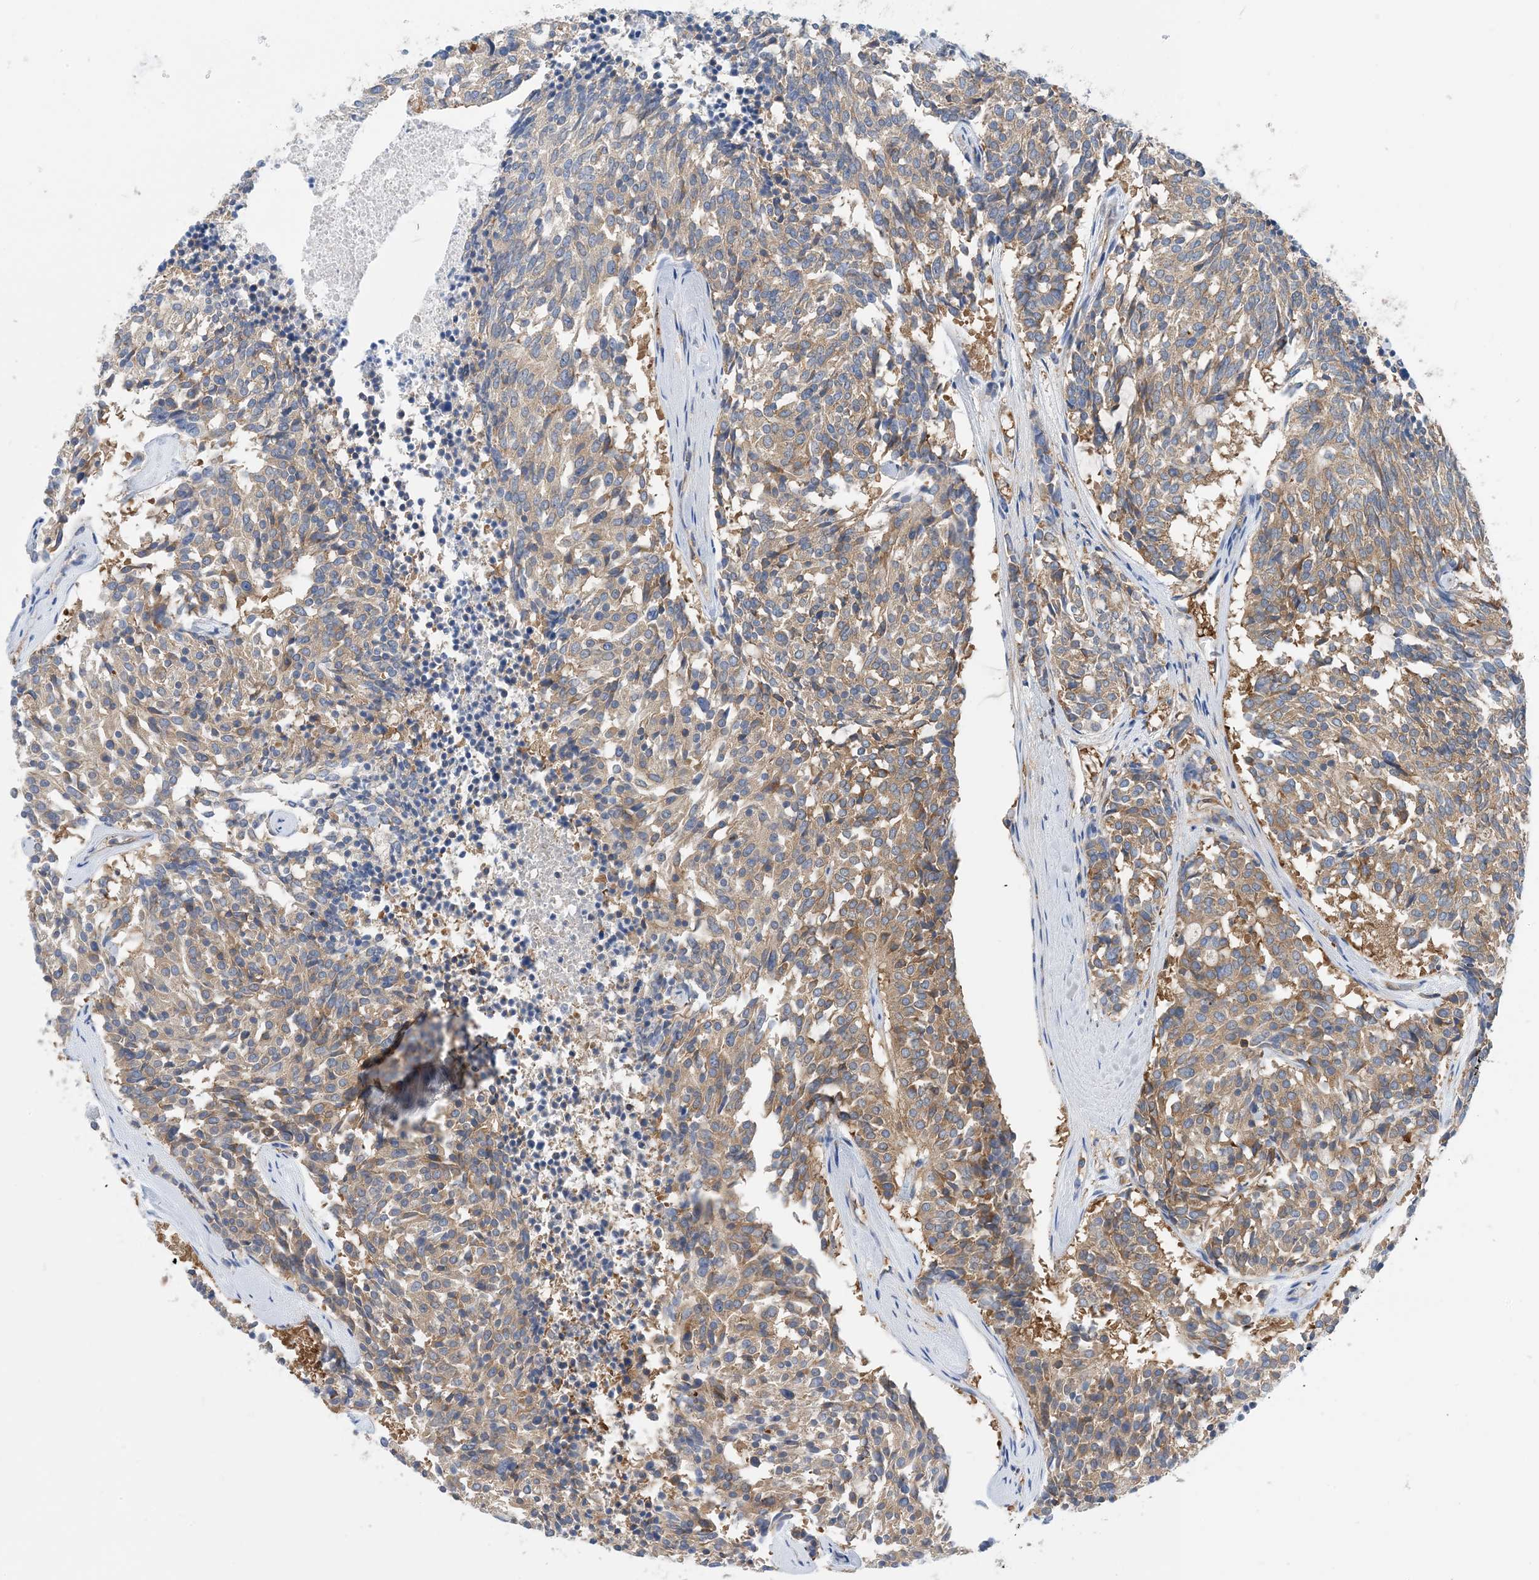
{"staining": {"intensity": "moderate", "quantity": ">75%", "location": "cytoplasmic/membranous"}, "tissue": "carcinoid", "cell_type": "Tumor cells", "image_type": "cancer", "snomed": [{"axis": "morphology", "description": "Carcinoid, malignant, NOS"}, {"axis": "topography", "description": "Pancreas"}], "caption": "About >75% of tumor cells in carcinoid (malignant) exhibit moderate cytoplasmic/membranous protein positivity as visualized by brown immunohistochemical staining.", "gene": "DYNC1LI1", "patient": {"sex": "female", "age": 54}}